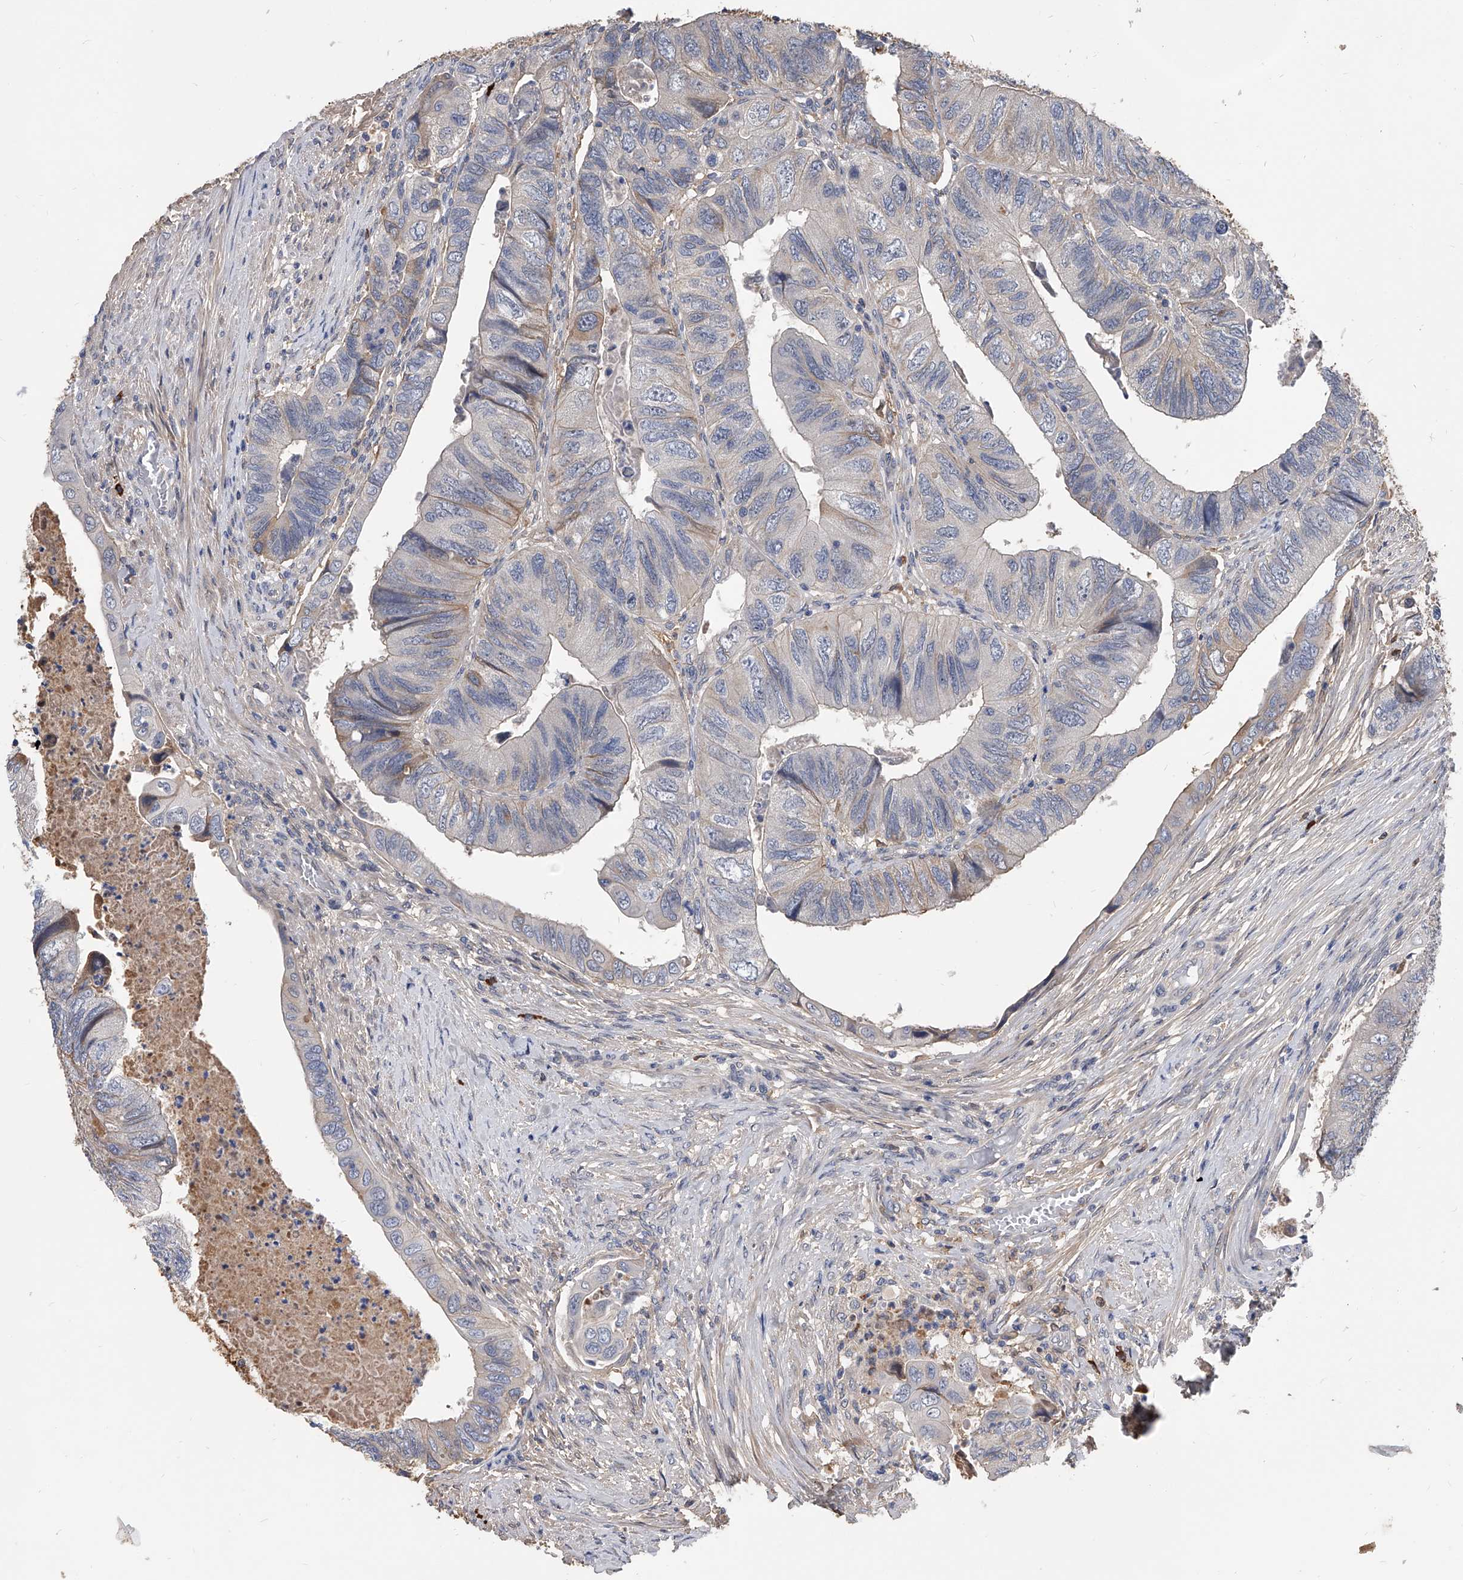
{"staining": {"intensity": "weak", "quantity": "<25%", "location": "cytoplasmic/membranous"}, "tissue": "colorectal cancer", "cell_type": "Tumor cells", "image_type": "cancer", "snomed": [{"axis": "morphology", "description": "Adenocarcinoma, NOS"}, {"axis": "topography", "description": "Rectum"}], "caption": "DAB (3,3'-diaminobenzidine) immunohistochemical staining of colorectal cancer exhibits no significant expression in tumor cells. Nuclei are stained in blue.", "gene": "ZNF25", "patient": {"sex": "male", "age": 63}}